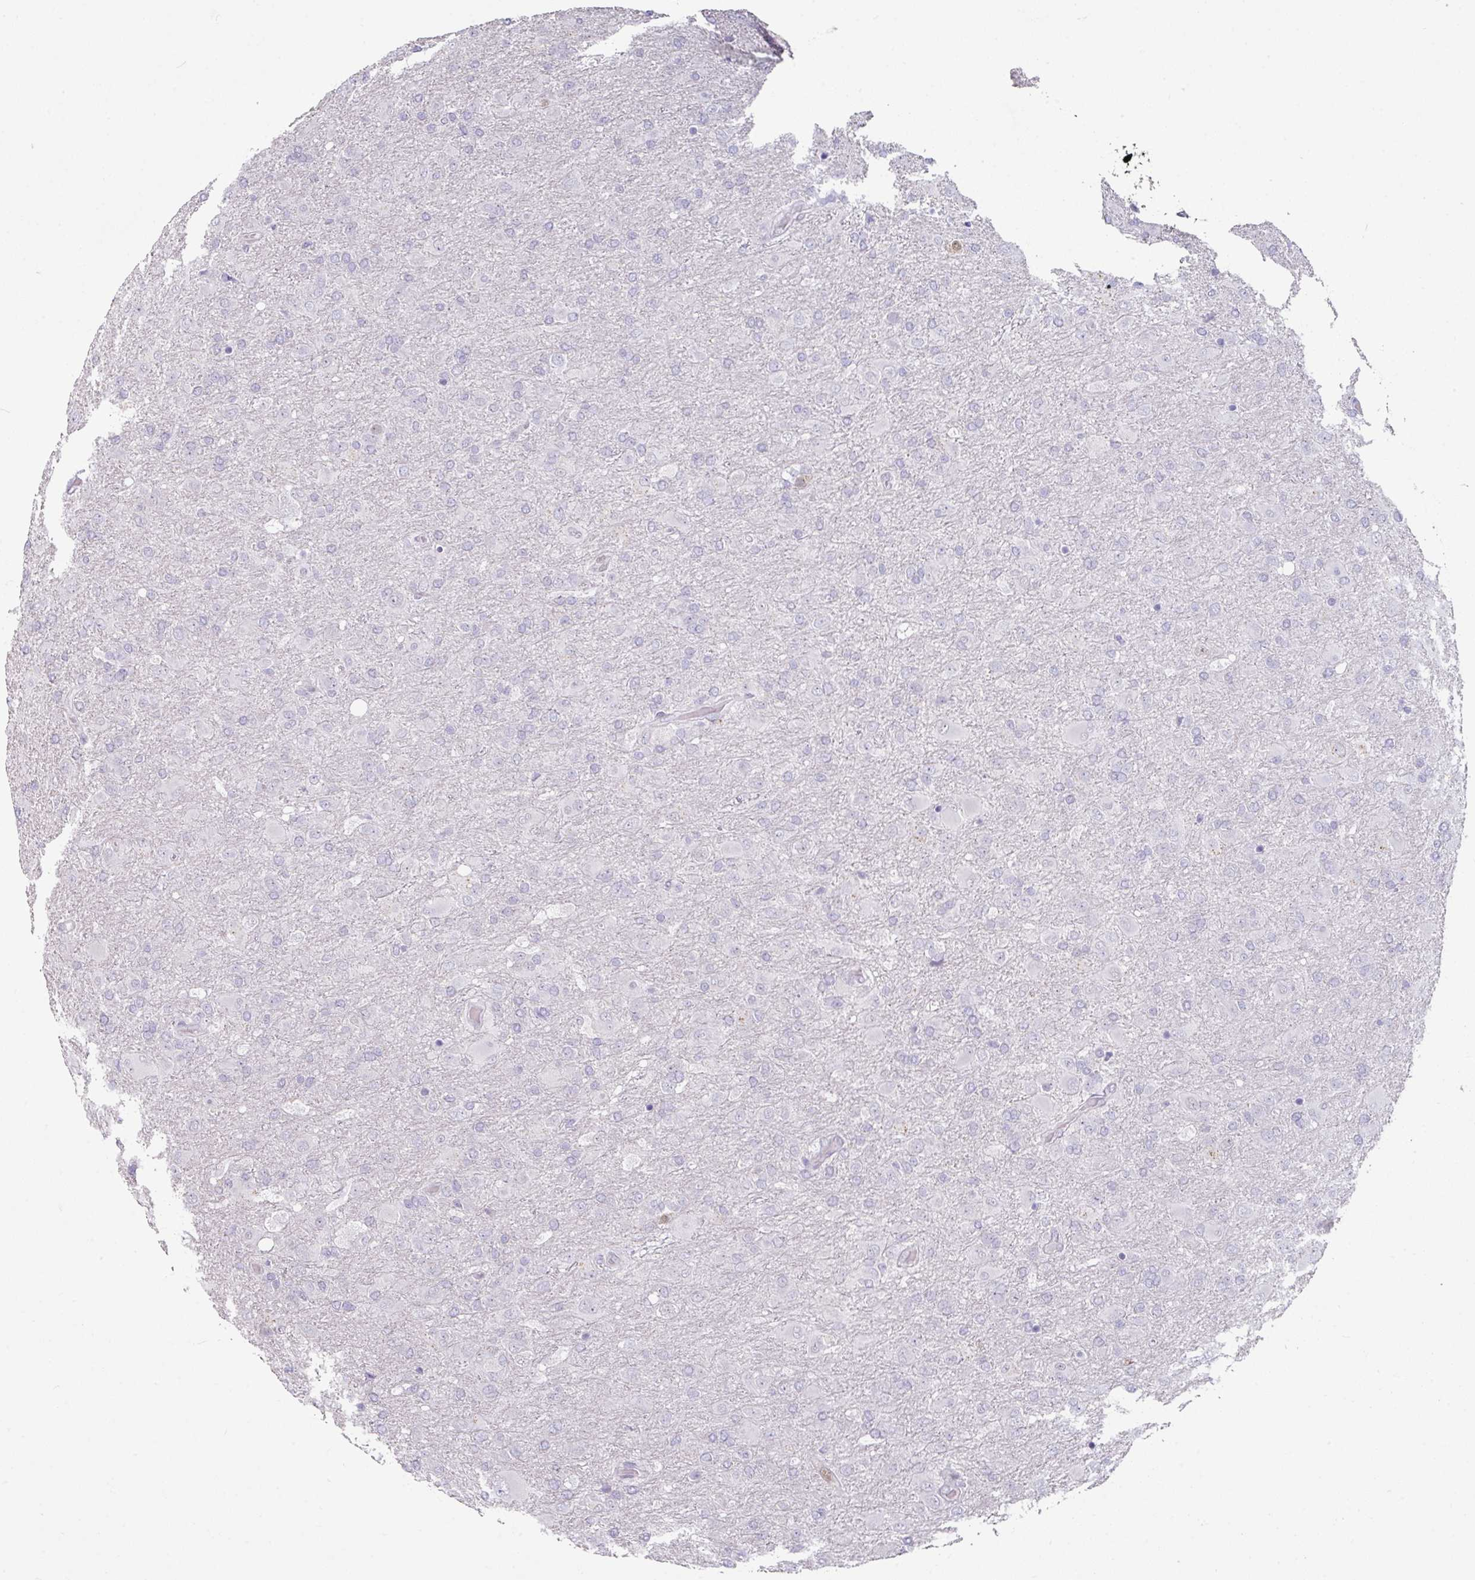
{"staining": {"intensity": "negative", "quantity": "none", "location": "none"}, "tissue": "glioma", "cell_type": "Tumor cells", "image_type": "cancer", "snomed": [{"axis": "morphology", "description": "Glioma, malignant, Low grade"}, {"axis": "topography", "description": "Brain"}], "caption": "This is an immunohistochemistry (IHC) micrograph of malignant glioma (low-grade). There is no positivity in tumor cells.", "gene": "ELK1", "patient": {"sex": "male", "age": 65}}